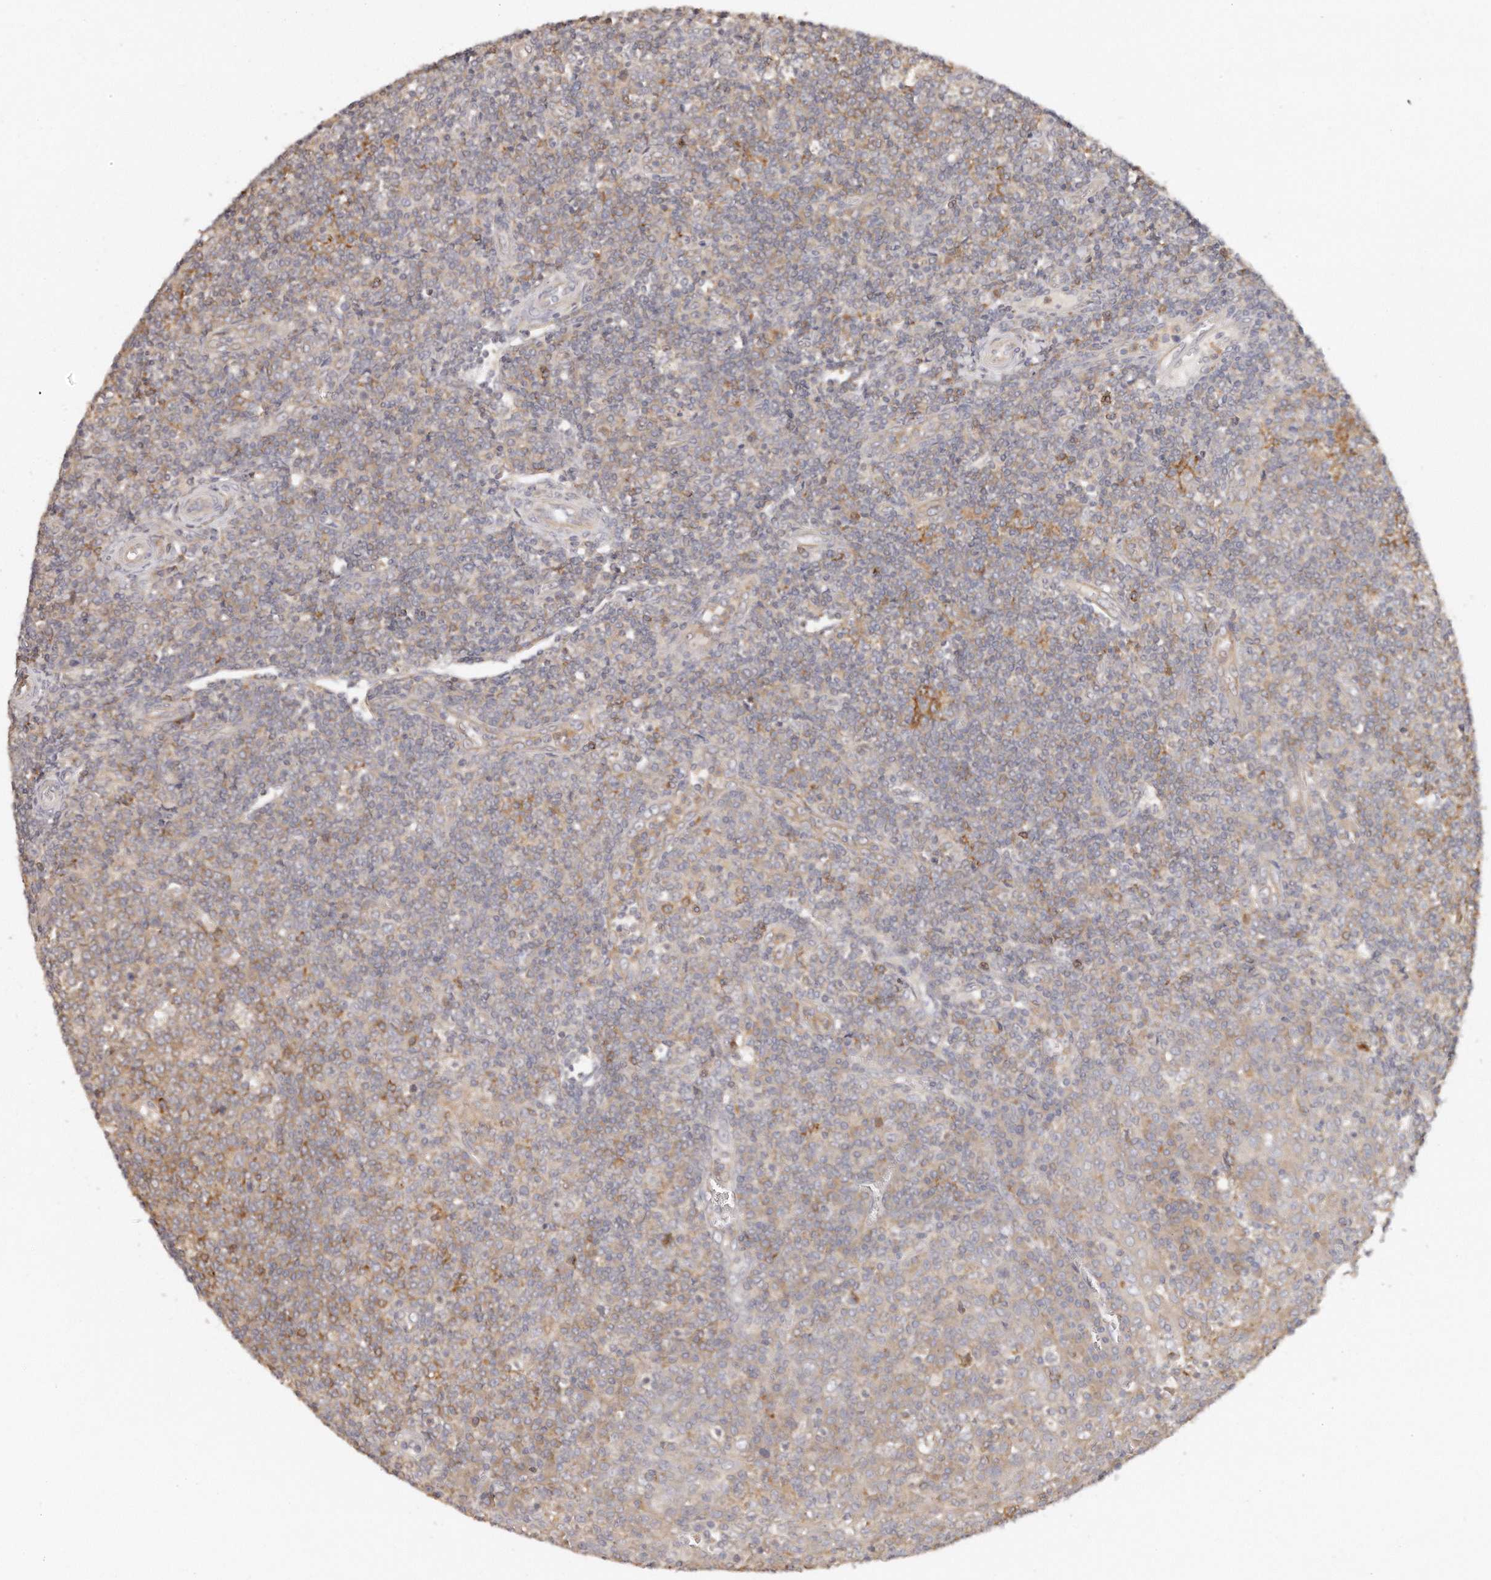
{"staining": {"intensity": "moderate", "quantity": ">75%", "location": "cytoplasmic/membranous"}, "tissue": "tonsil", "cell_type": "Germinal center cells", "image_type": "normal", "snomed": [{"axis": "morphology", "description": "Normal tissue, NOS"}, {"axis": "topography", "description": "Tonsil"}], "caption": "Approximately >75% of germinal center cells in benign tonsil exhibit moderate cytoplasmic/membranous protein positivity as visualized by brown immunohistochemical staining.", "gene": "TTLL4", "patient": {"sex": "female", "age": 19}}